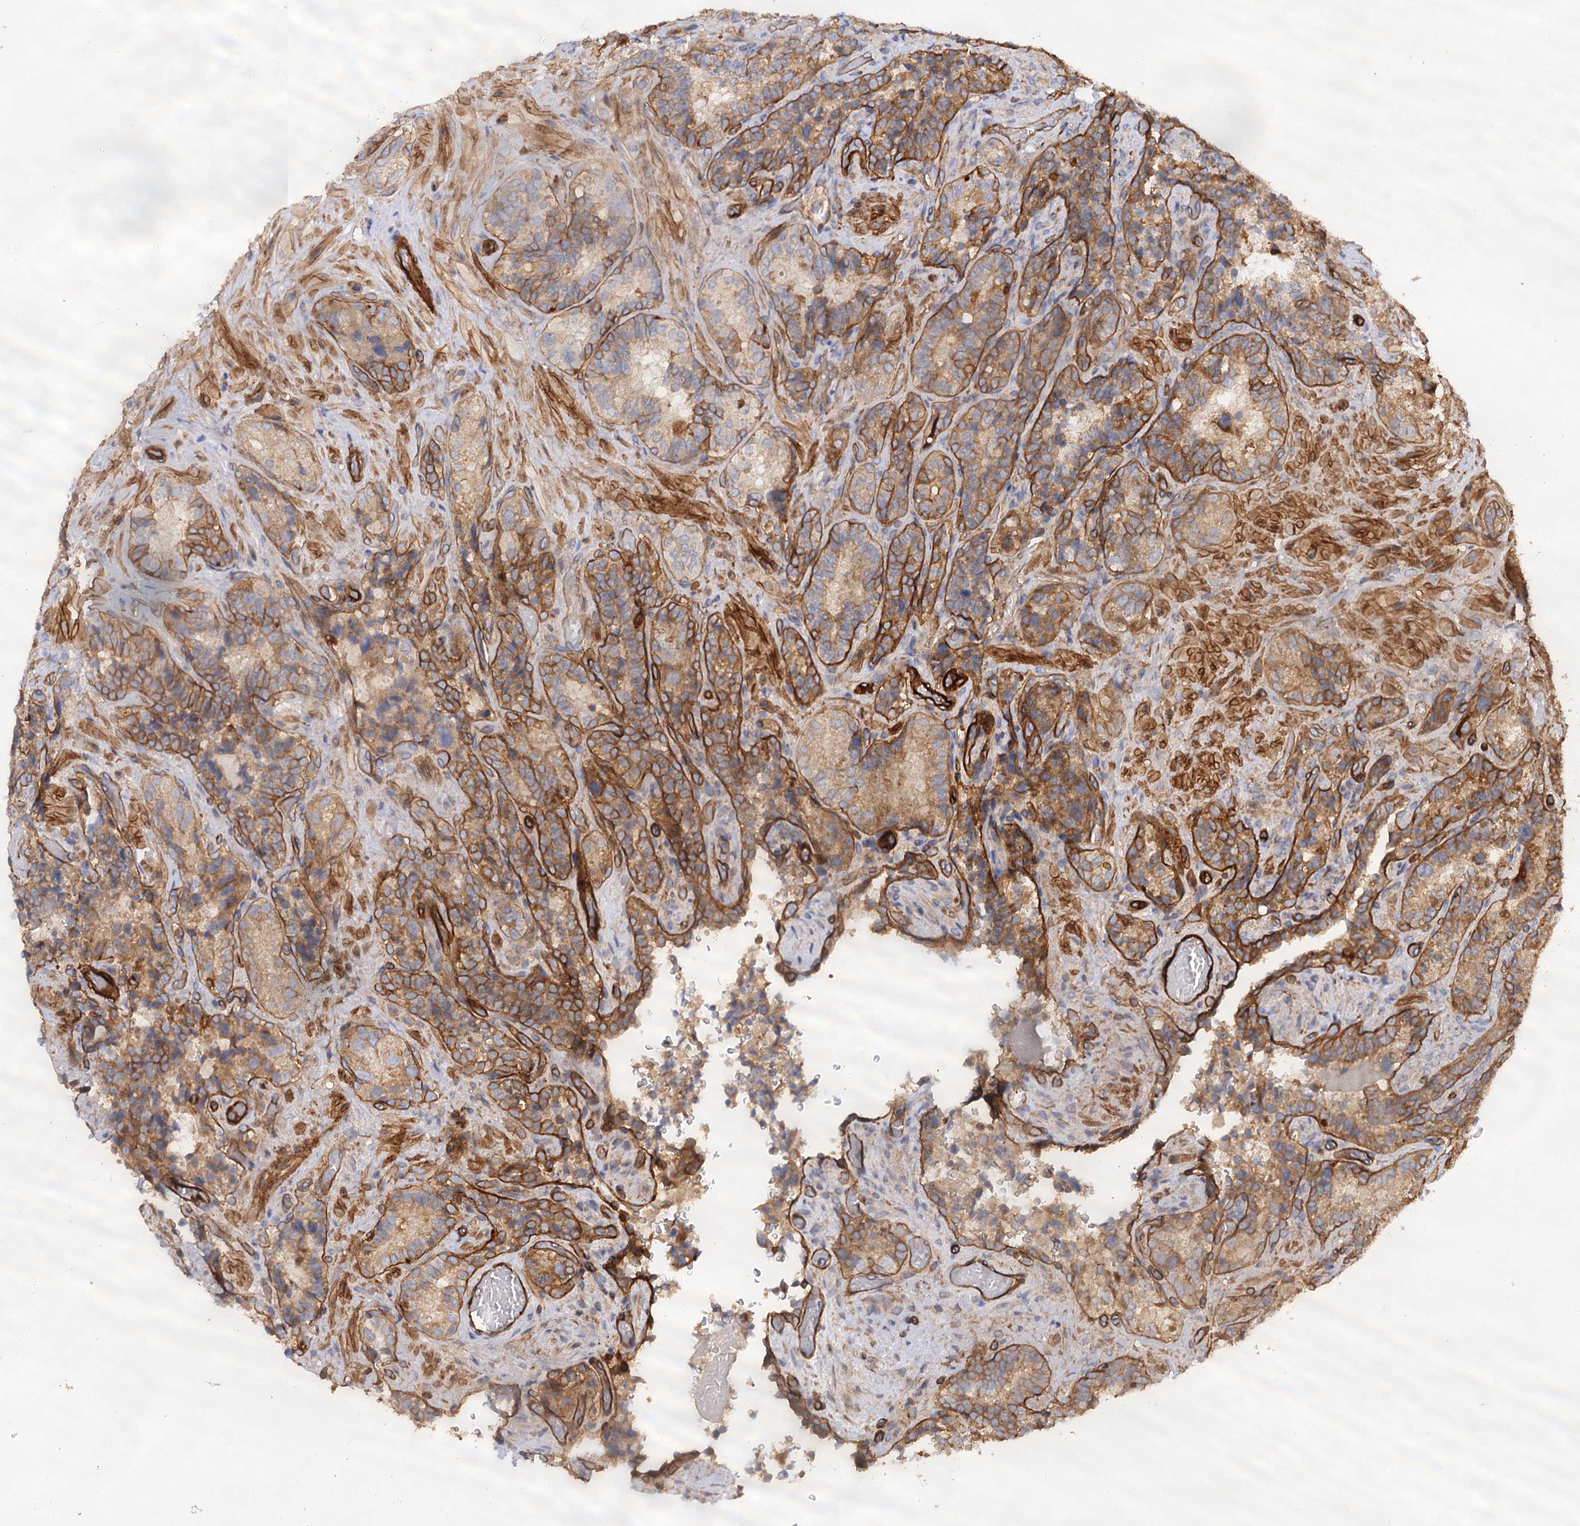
{"staining": {"intensity": "moderate", "quantity": ">75%", "location": "cytoplasmic/membranous"}, "tissue": "seminal vesicle", "cell_type": "Glandular cells", "image_type": "normal", "snomed": [{"axis": "morphology", "description": "Normal tissue, NOS"}, {"axis": "topography", "description": "Prostate and seminal vesicle, NOS"}, {"axis": "topography", "description": "Prostate"}, {"axis": "topography", "description": "Seminal veicle"}], "caption": "The immunohistochemical stain labels moderate cytoplasmic/membranous expression in glandular cells of normal seminal vesicle.", "gene": "CSAD", "patient": {"sex": "male", "age": 67}}